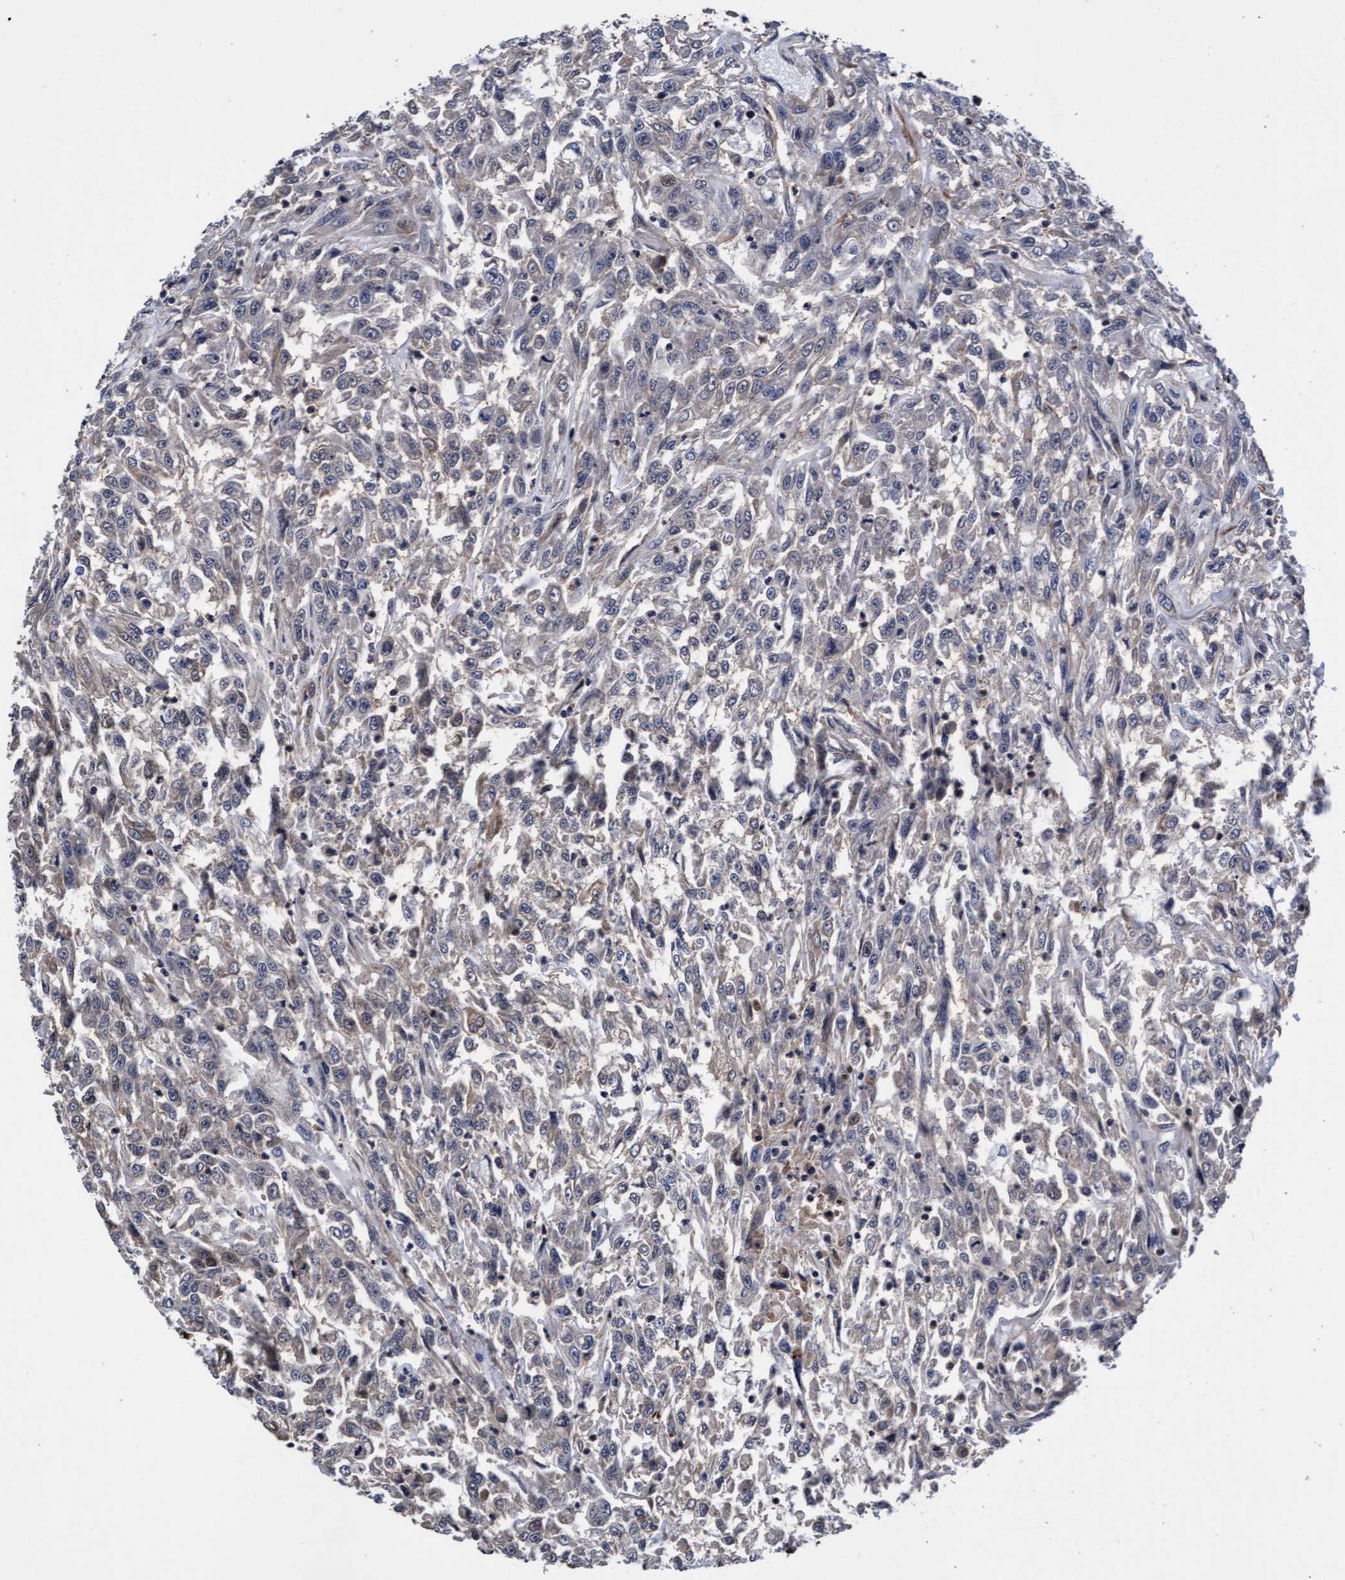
{"staining": {"intensity": "weak", "quantity": "<25%", "location": "cytoplasmic/membranous"}, "tissue": "urothelial cancer", "cell_type": "Tumor cells", "image_type": "cancer", "snomed": [{"axis": "morphology", "description": "Urothelial carcinoma, High grade"}, {"axis": "topography", "description": "Urinary bladder"}], "caption": "DAB immunohistochemical staining of high-grade urothelial carcinoma reveals no significant expression in tumor cells.", "gene": "EFCAB13", "patient": {"sex": "male", "age": 46}}